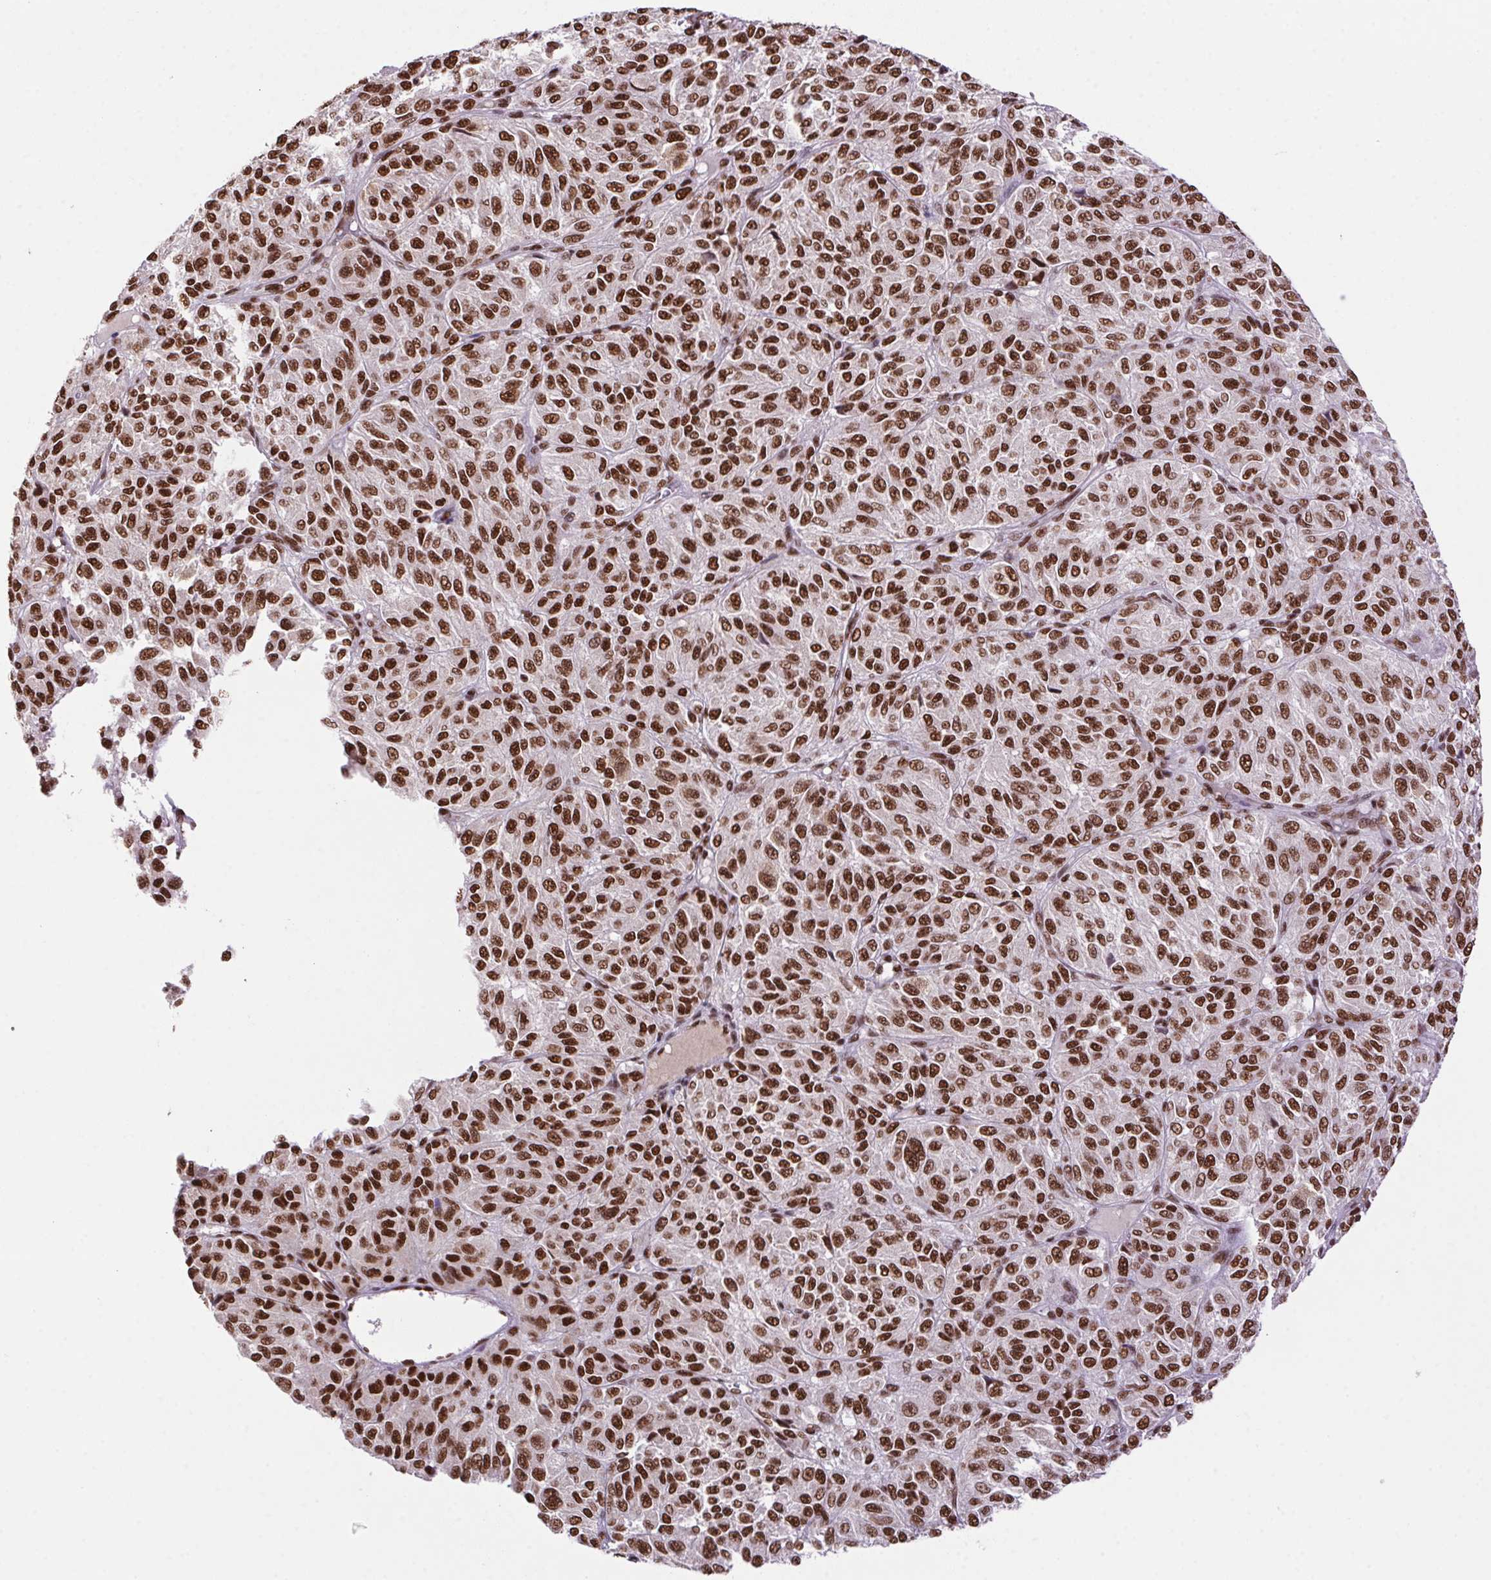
{"staining": {"intensity": "strong", "quantity": ">75%", "location": "nuclear"}, "tissue": "melanoma", "cell_type": "Tumor cells", "image_type": "cancer", "snomed": [{"axis": "morphology", "description": "Malignant melanoma, Metastatic site"}, {"axis": "topography", "description": "Brain"}], "caption": "This image exhibits malignant melanoma (metastatic site) stained with immunohistochemistry (IHC) to label a protein in brown. The nuclear of tumor cells show strong positivity for the protein. Nuclei are counter-stained blue.", "gene": "ZNF207", "patient": {"sex": "female", "age": 56}}